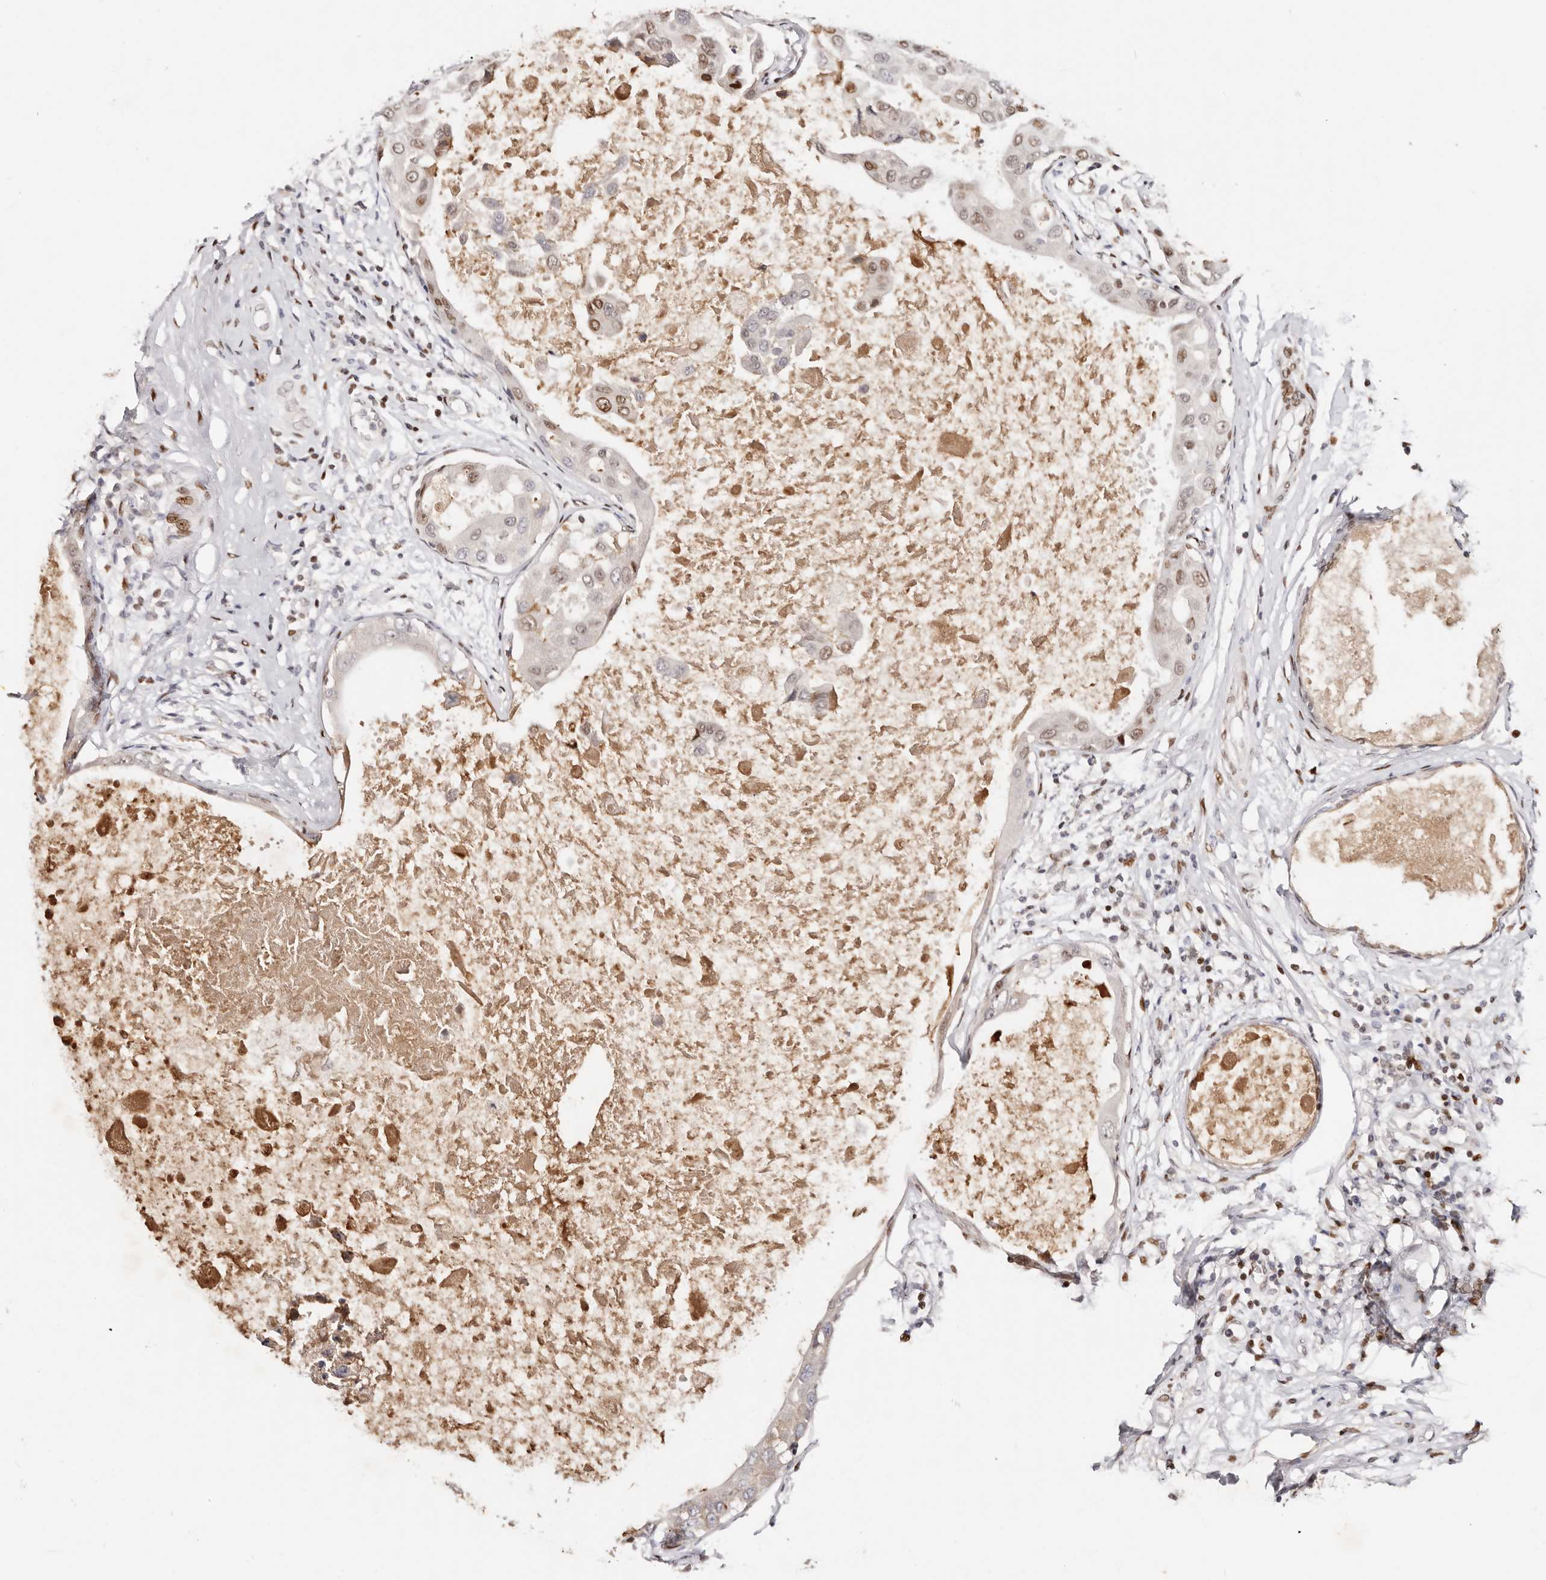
{"staining": {"intensity": "moderate", "quantity": "<25%", "location": "nuclear"}, "tissue": "breast cancer", "cell_type": "Tumor cells", "image_type": "cancer", "snomed": [{"axis": "morphology", "description": "Duct carcinoma"}, {"axis": "topography", "description": "Breast"}], "caption": "Tumor cells reveal moderate nuclear staining in approximately <25% of cells in breast infiltrating ductal carcinoma.", "gene": "IQGAP3", "patient": {"sex": "female", "age": 27}}